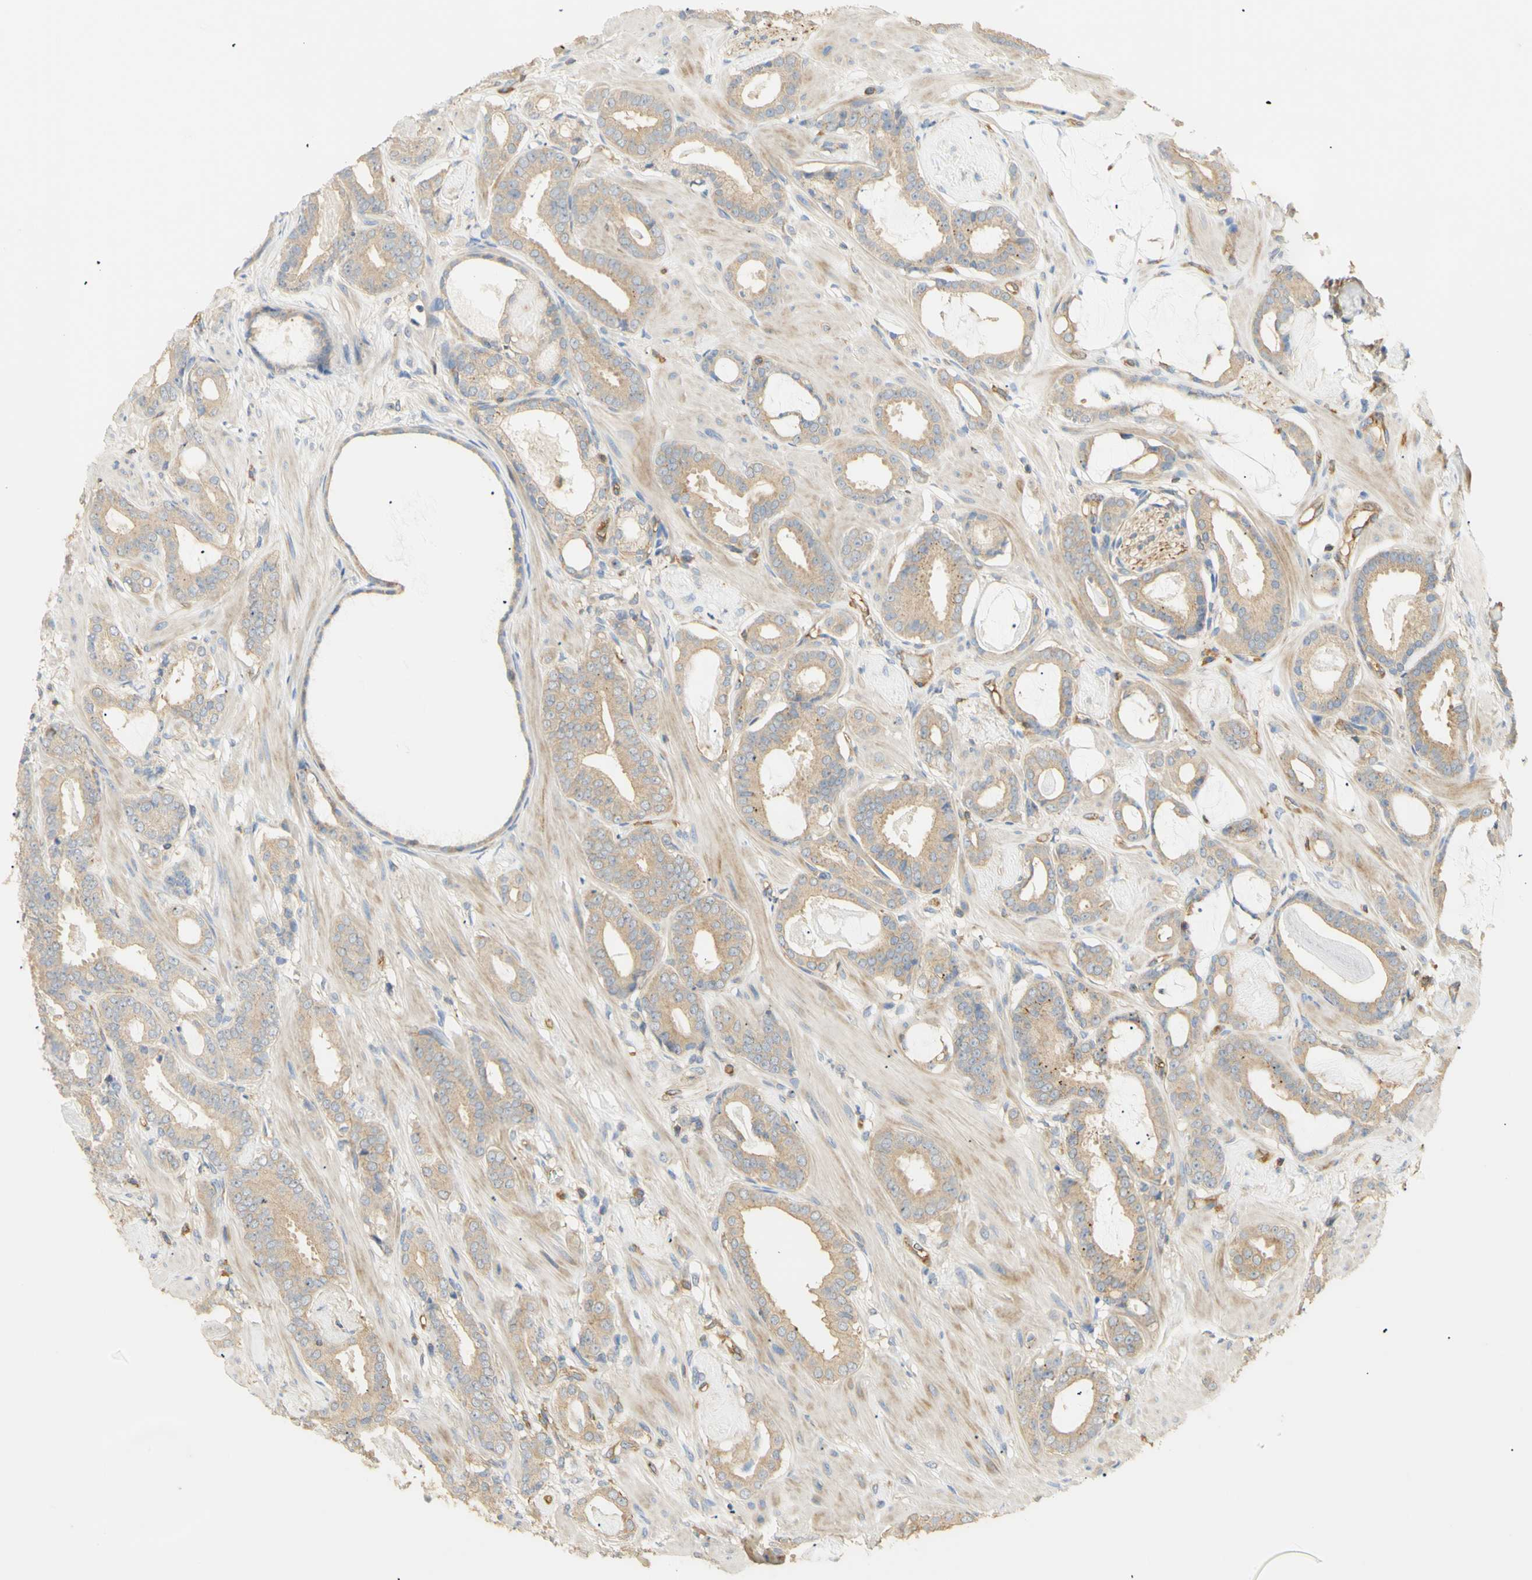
{"staining": {"intensity": "moderate", "quantity": "25%-75%", "location": "cytoplasmic/membranous"}, "tissue": "prostate cancer", "cell_type": "Tumor cells", "image_type": "cancer", "snomed": [{"axis": "morphology", "description": "Adenocarcinoma, Low grade"}, {"axis": "topography", "description": "Prostate"}], "caption": "Brown immunohistochemical staining in human prostate cancer reveals moderate cytoplasmic/membranous positivity in about 25%-75% of tumor cells.", "gene": "KCNE4", "patient": {"sex": "male", "age": 53}}